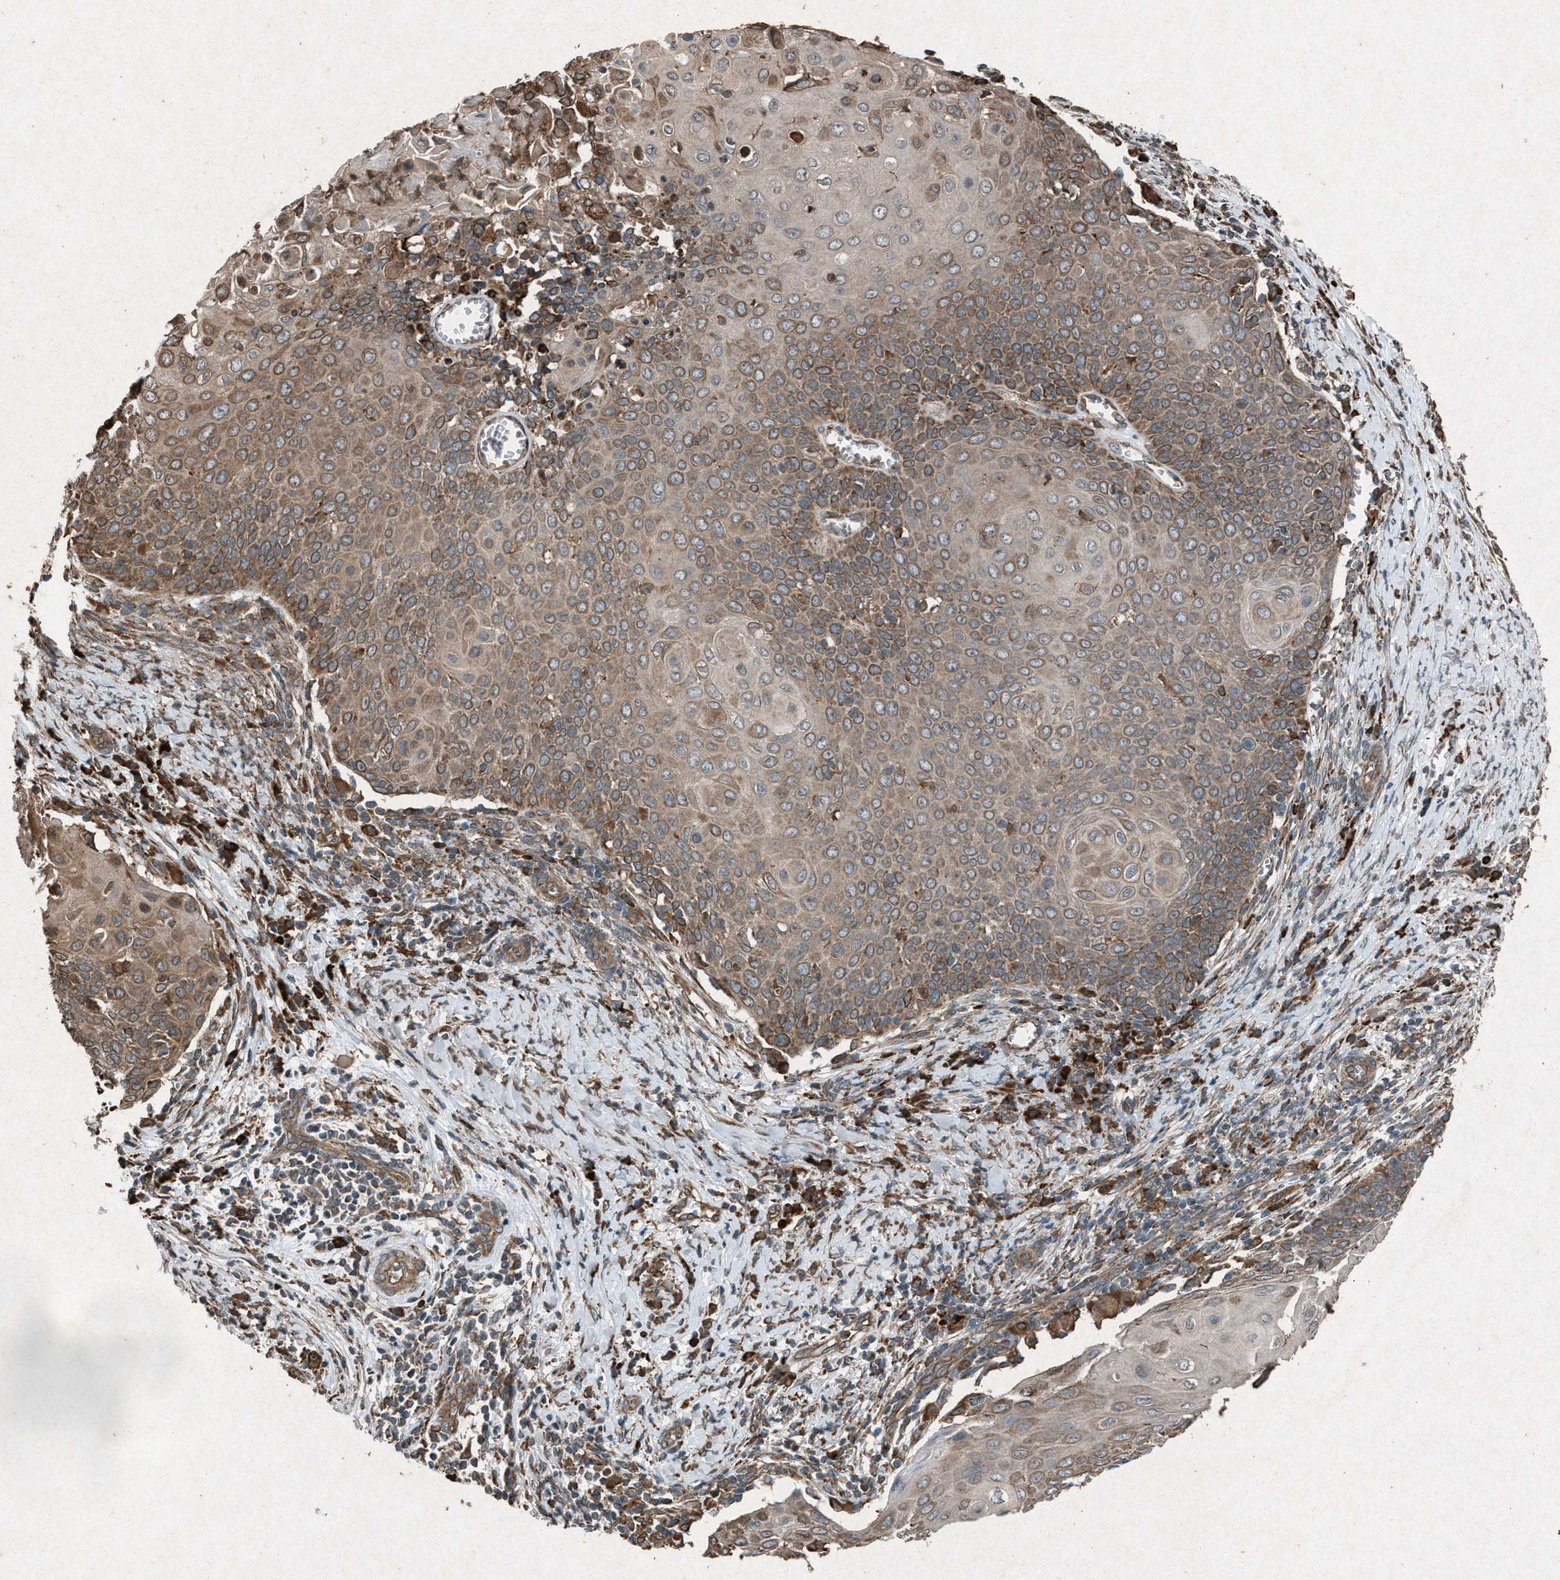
{"staining": {"intensity": "moderate", "quantity": ">75%", "location": "cytoplasmic/membranous"}, "tissue": "cervical cancer", "cell_type": "Tumor cells", "image_type": "cancer", "snomed": [{"axis": "morphology", "description": "Squamous cell carcinoma, NOS"}, {"axis": "topography", "description": "Cervix"}], "caption": "Protein analysis of squamous cell carcinoma (cervical) tissue demonstrates moderate cytoplasmic/membranous positivity in approximately >75% of tumor cells.", "gene": "CALR", "patient": {"sex": "female", "age": 39}}